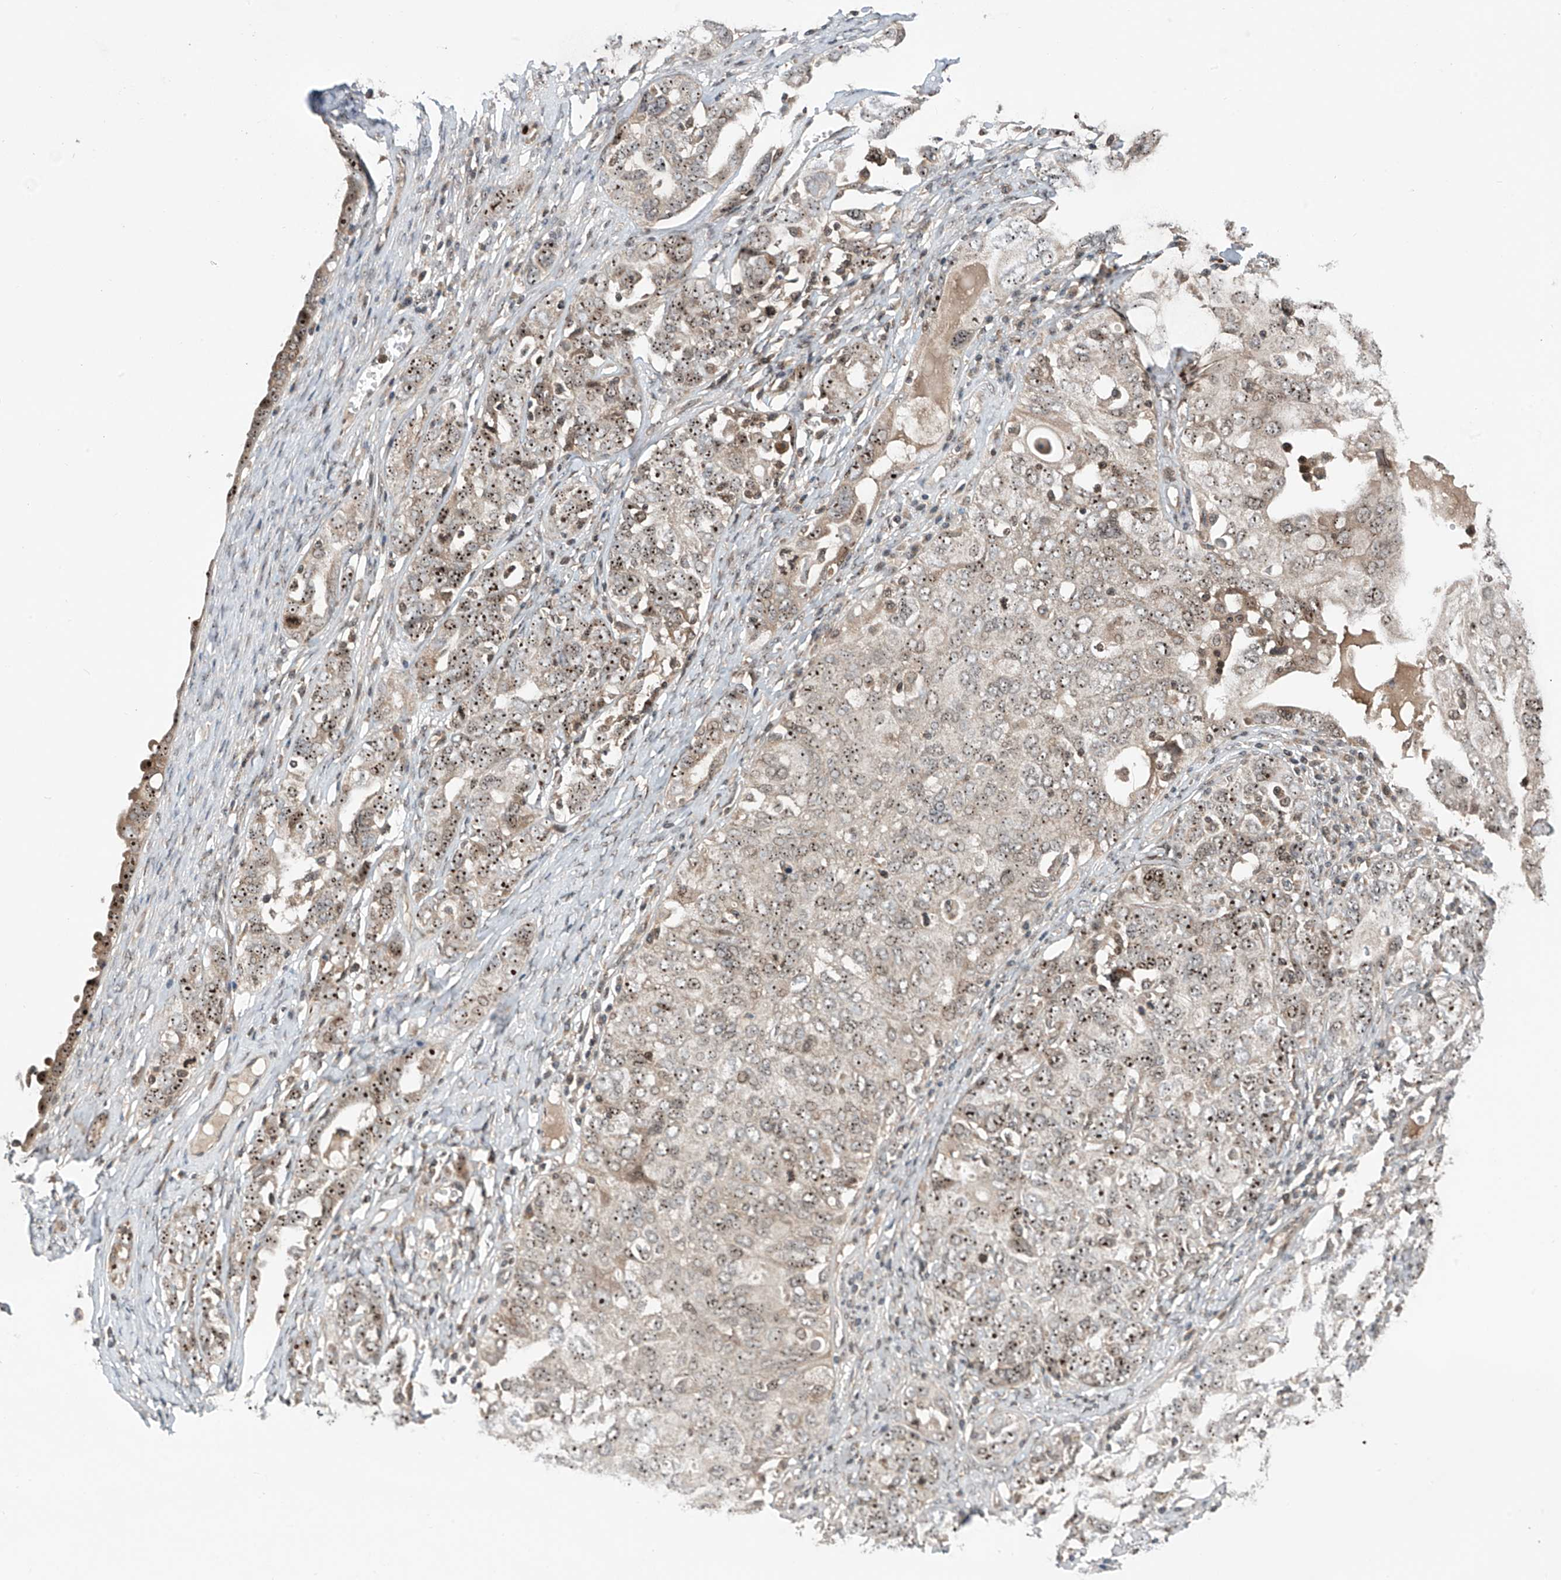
{"staining": {"intensity": "moderate", "quantity": ">75%", "location": "nuclear"}, "tissue": "ovarian cancer", "cell_type": "Tumor cells", "image_type": "cancer", "snomed": [{"axis": "morphology", "description": "Carcinoma, endometroid"}, {"axis": "topography", "description": "Ovary"}], "caption": "Tumor cells display medium levels of moderate nuclear staining in approximately >75% of cells in human ovarian endometroid carcinoma.", "gene": "C1orf131", "patient": {"sex": "female", "age": 62}}